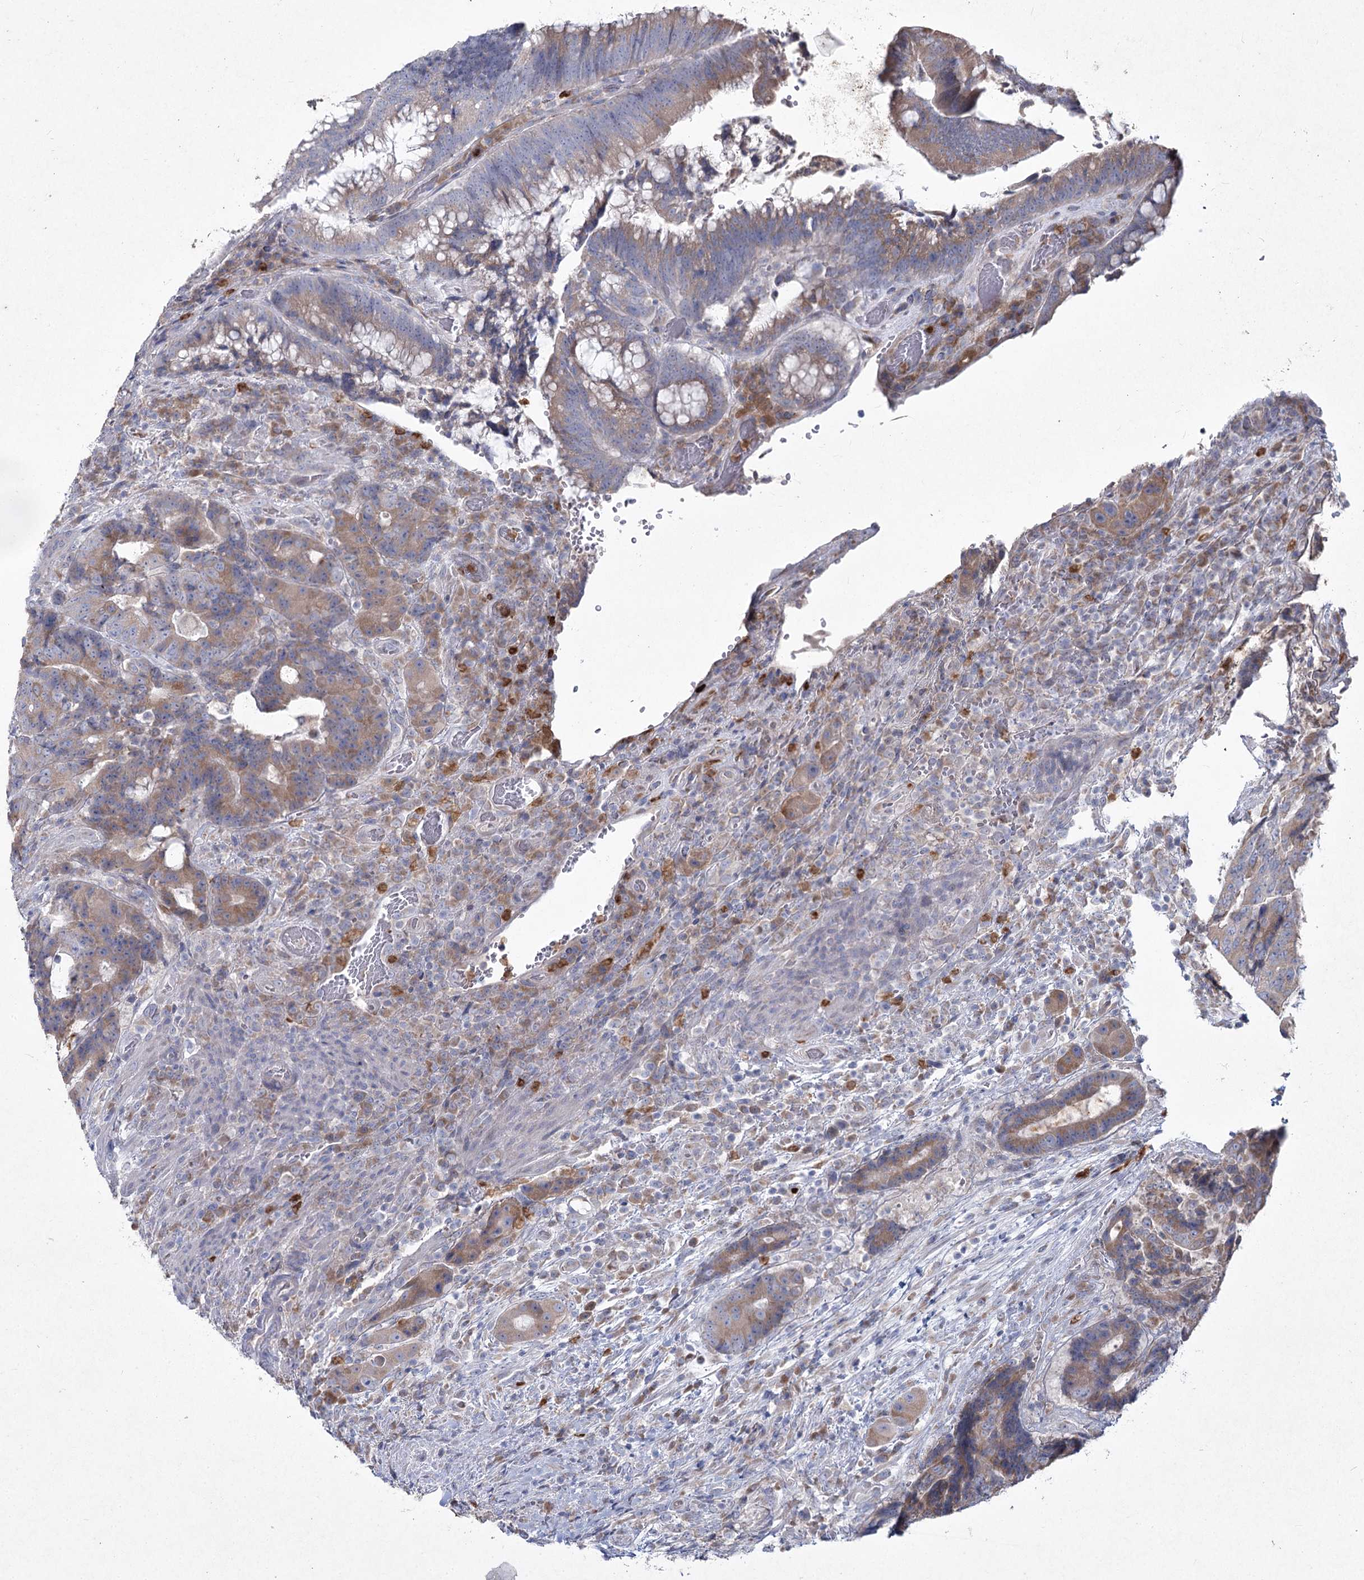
{"staining": {"intensity": "moderate", "quantity": "25%-75%", "location": "cytoplasmic/membranous"}, "tissue": "colorectal cancer", "cell_type": "Tumor cells", "image_type": "cancer", "snomed": [{"axis": "morphology", "description": "Adenocarcinoma, NOS"}, {"axis": "topography", "description": "Rectum"}], "caption": "Colorectal cancer was stained to show a protein in brown. There is medium levels of moderate cytoplasmic/membranous positivity in about 25%-75% of tumor cells.", "gene": "NIPAL4", "patient": {"sex": "male", "age": 69}}